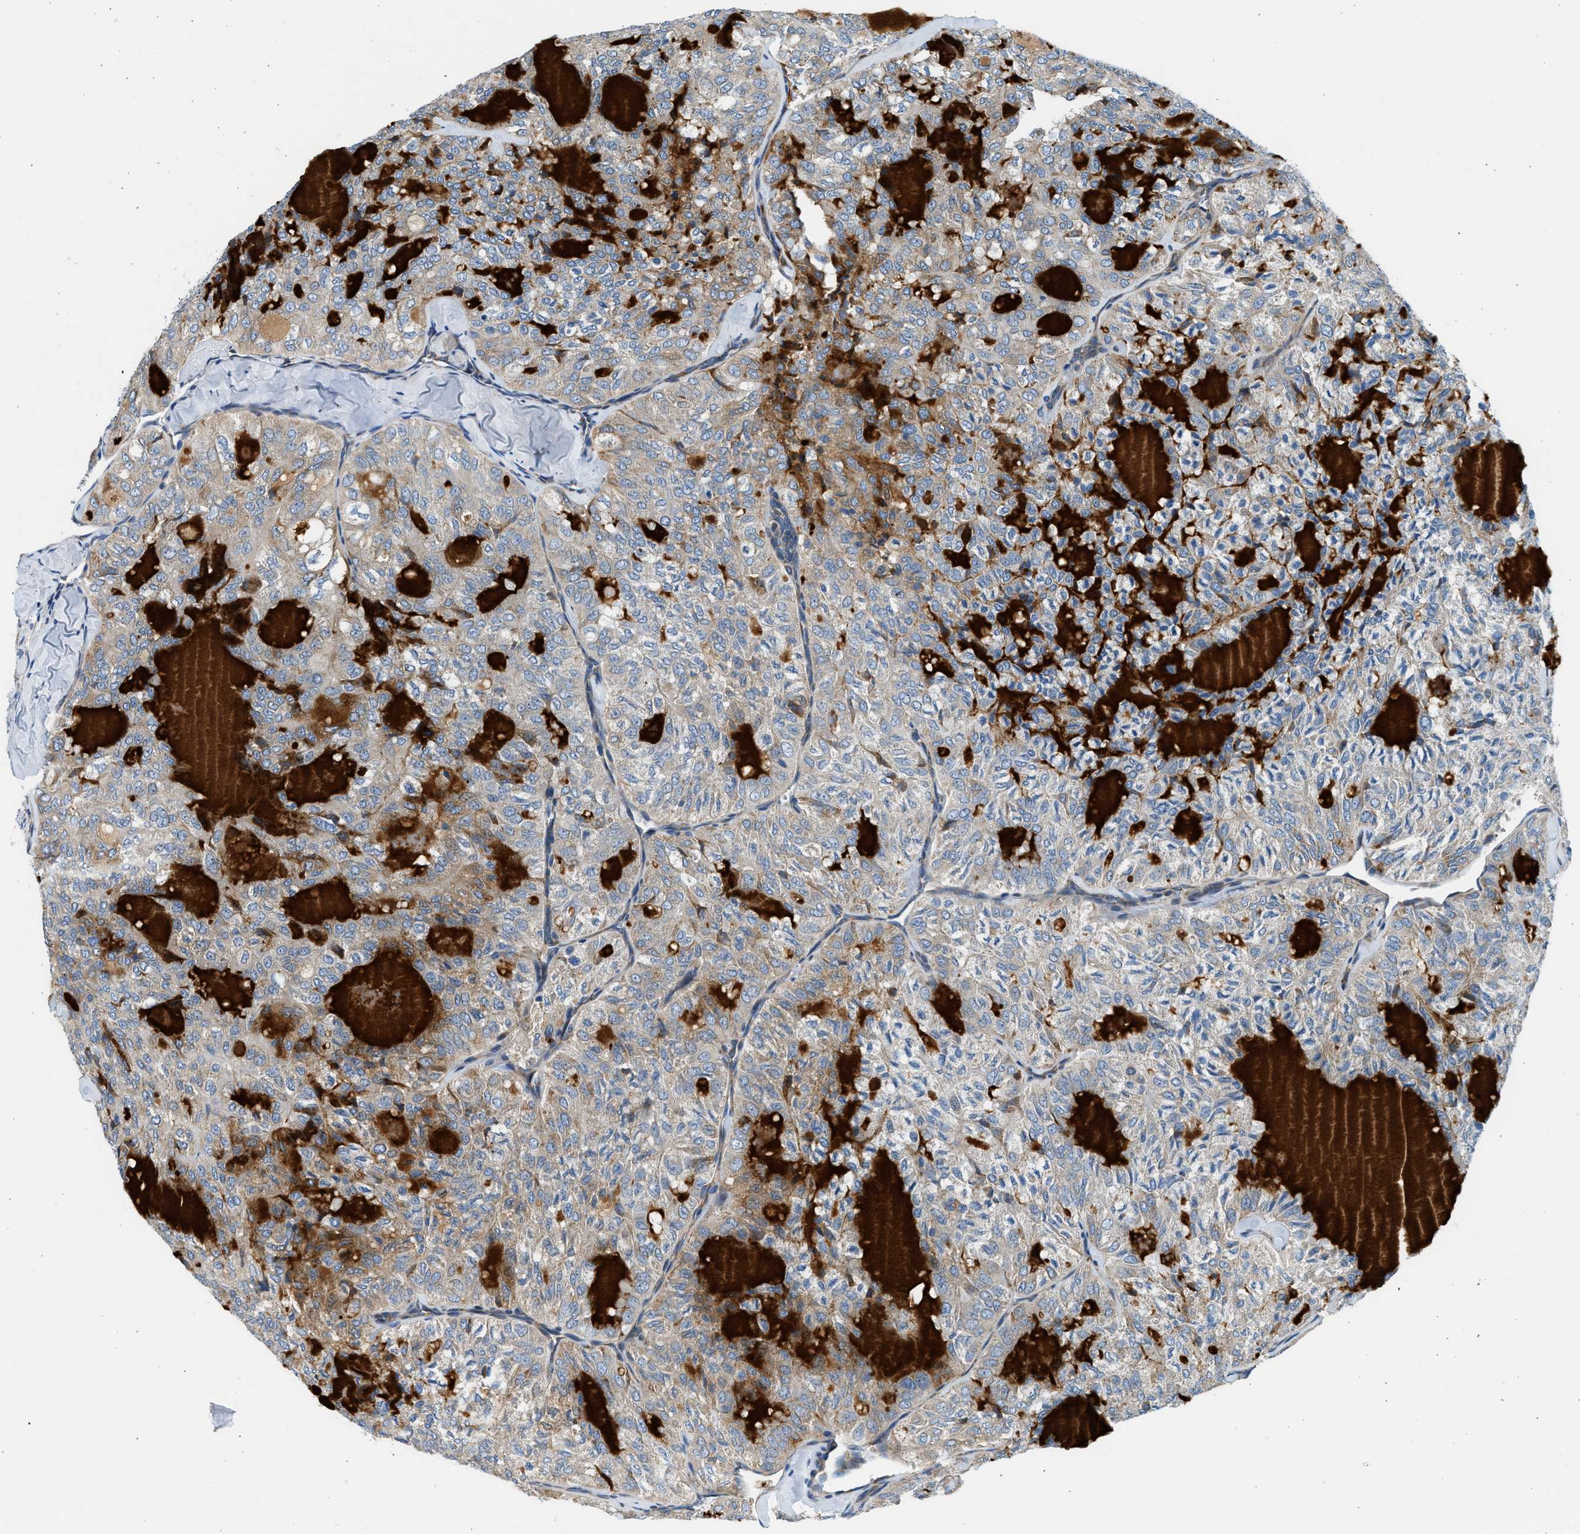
{"staining": {"intensity": "weak", "quantity": "25%-75%", "location": "cytoplasmic/membranous"}, "tissue": "thyroid cancer", "cell_type": "Tumor cells", "image_type": "cancer", "snomed": [{"axis": "morphology", "description": "Follicular adenoma carcinoma, NOS"}, {"axis": "topography", "description": "Thyroid gland"}], "caption": "This is an image of immunohistochemistry (IHC) staining of thyroid follicular adenoma carcinoma, which shows weak positivity in the cytoplasmic/membranous of tumor cells.", "gene": "CNTN6", "patient": {"sex": "male", "age": 75}}